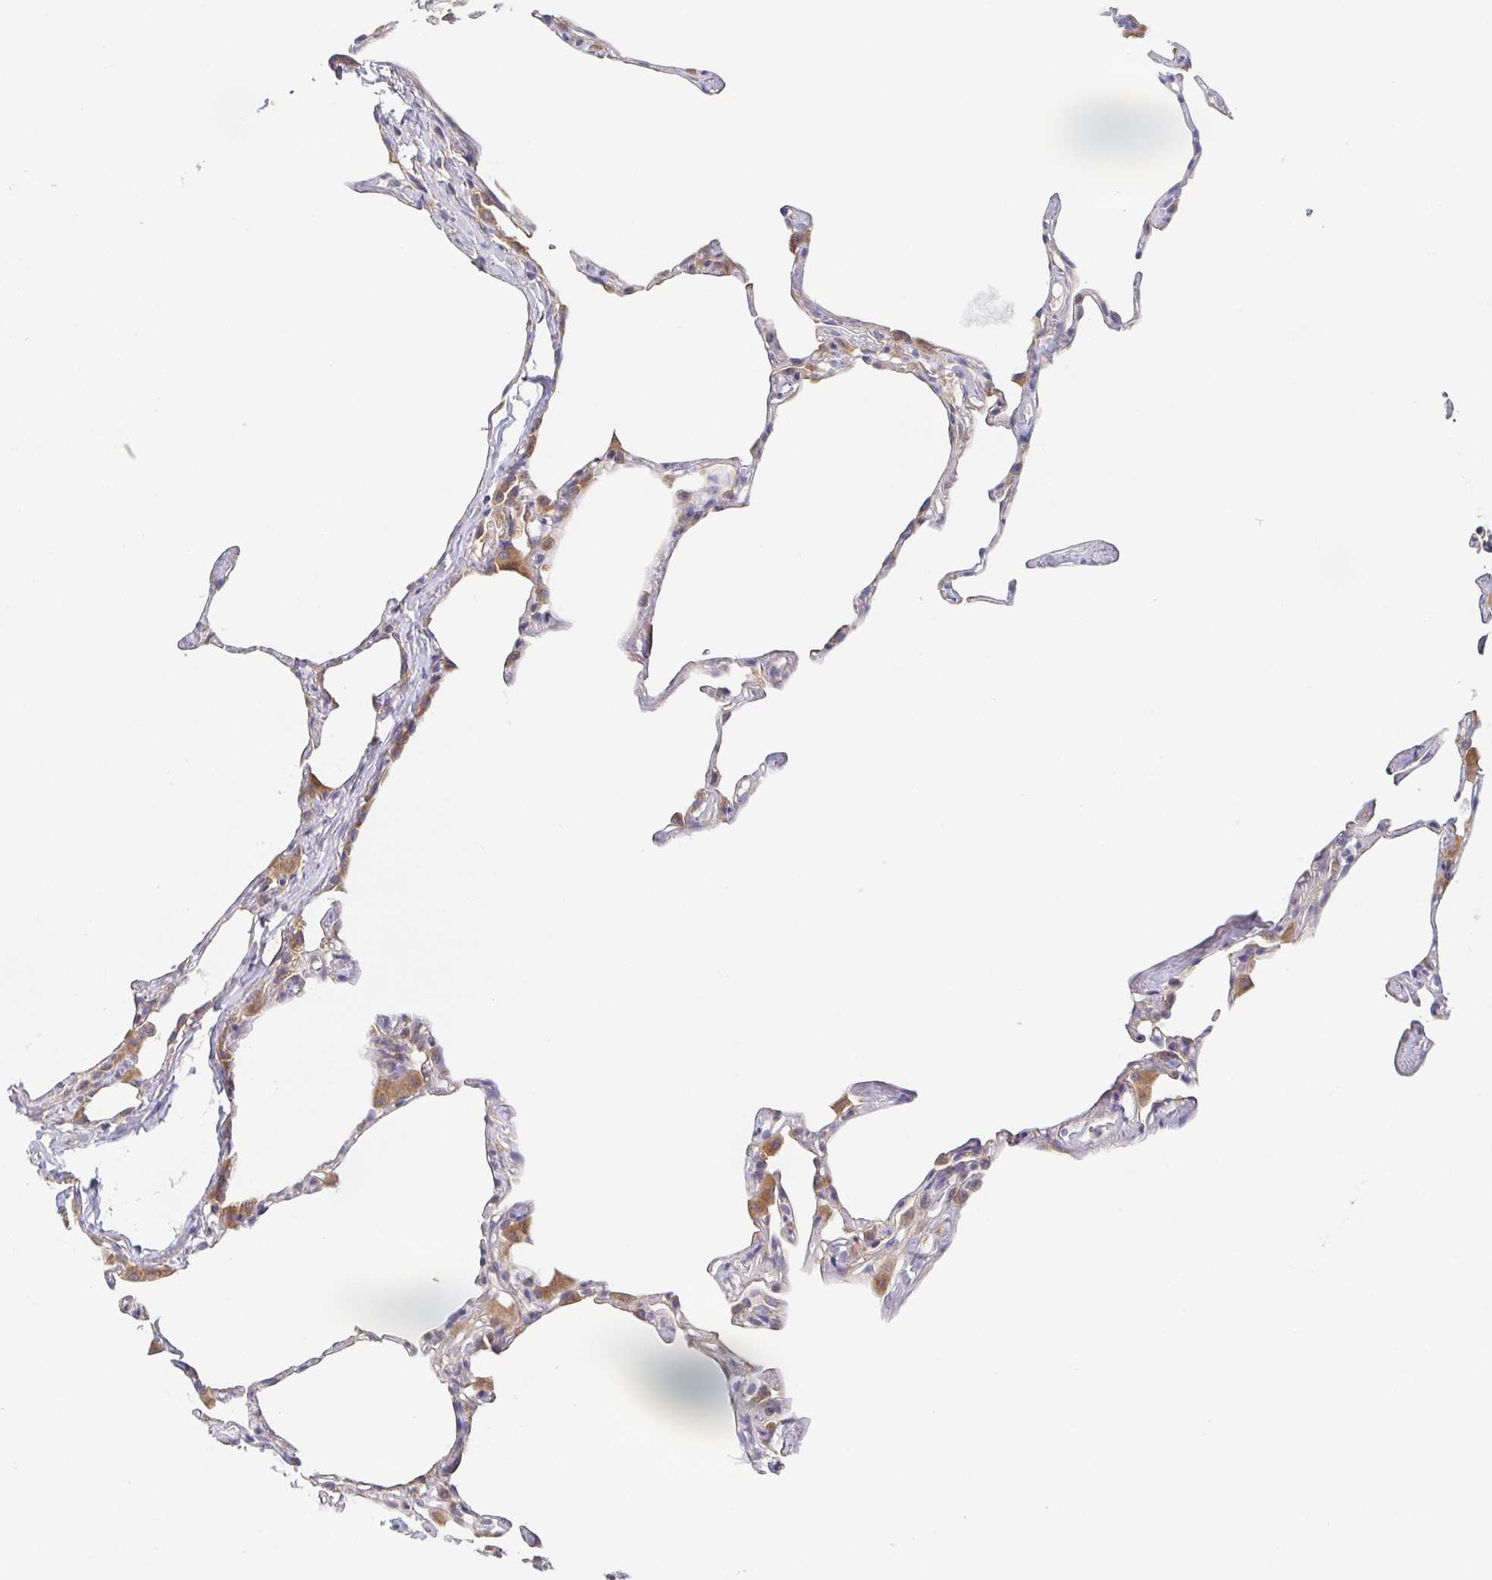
{"staining": {"intensity": "moderate", "quantity": "25%-75%", "location": "cytoplasmic/membranous"}, "tissue": "lung", "cell_type": "Alveolar cells", "image_type": "normal", "snomed": [{"axis": "morphology", "description": "Normal tissue, NOS"}, {"axis": "topography", "description": "Lung"}], "caption": "Human lung stained with a brown dye exhibits moderate cytoplasmic/membranous positive staining in approximately 25%-75% of alveolar cells.", "gene": "TUFT1", "patient": {"sex": "male", "age": 65}}